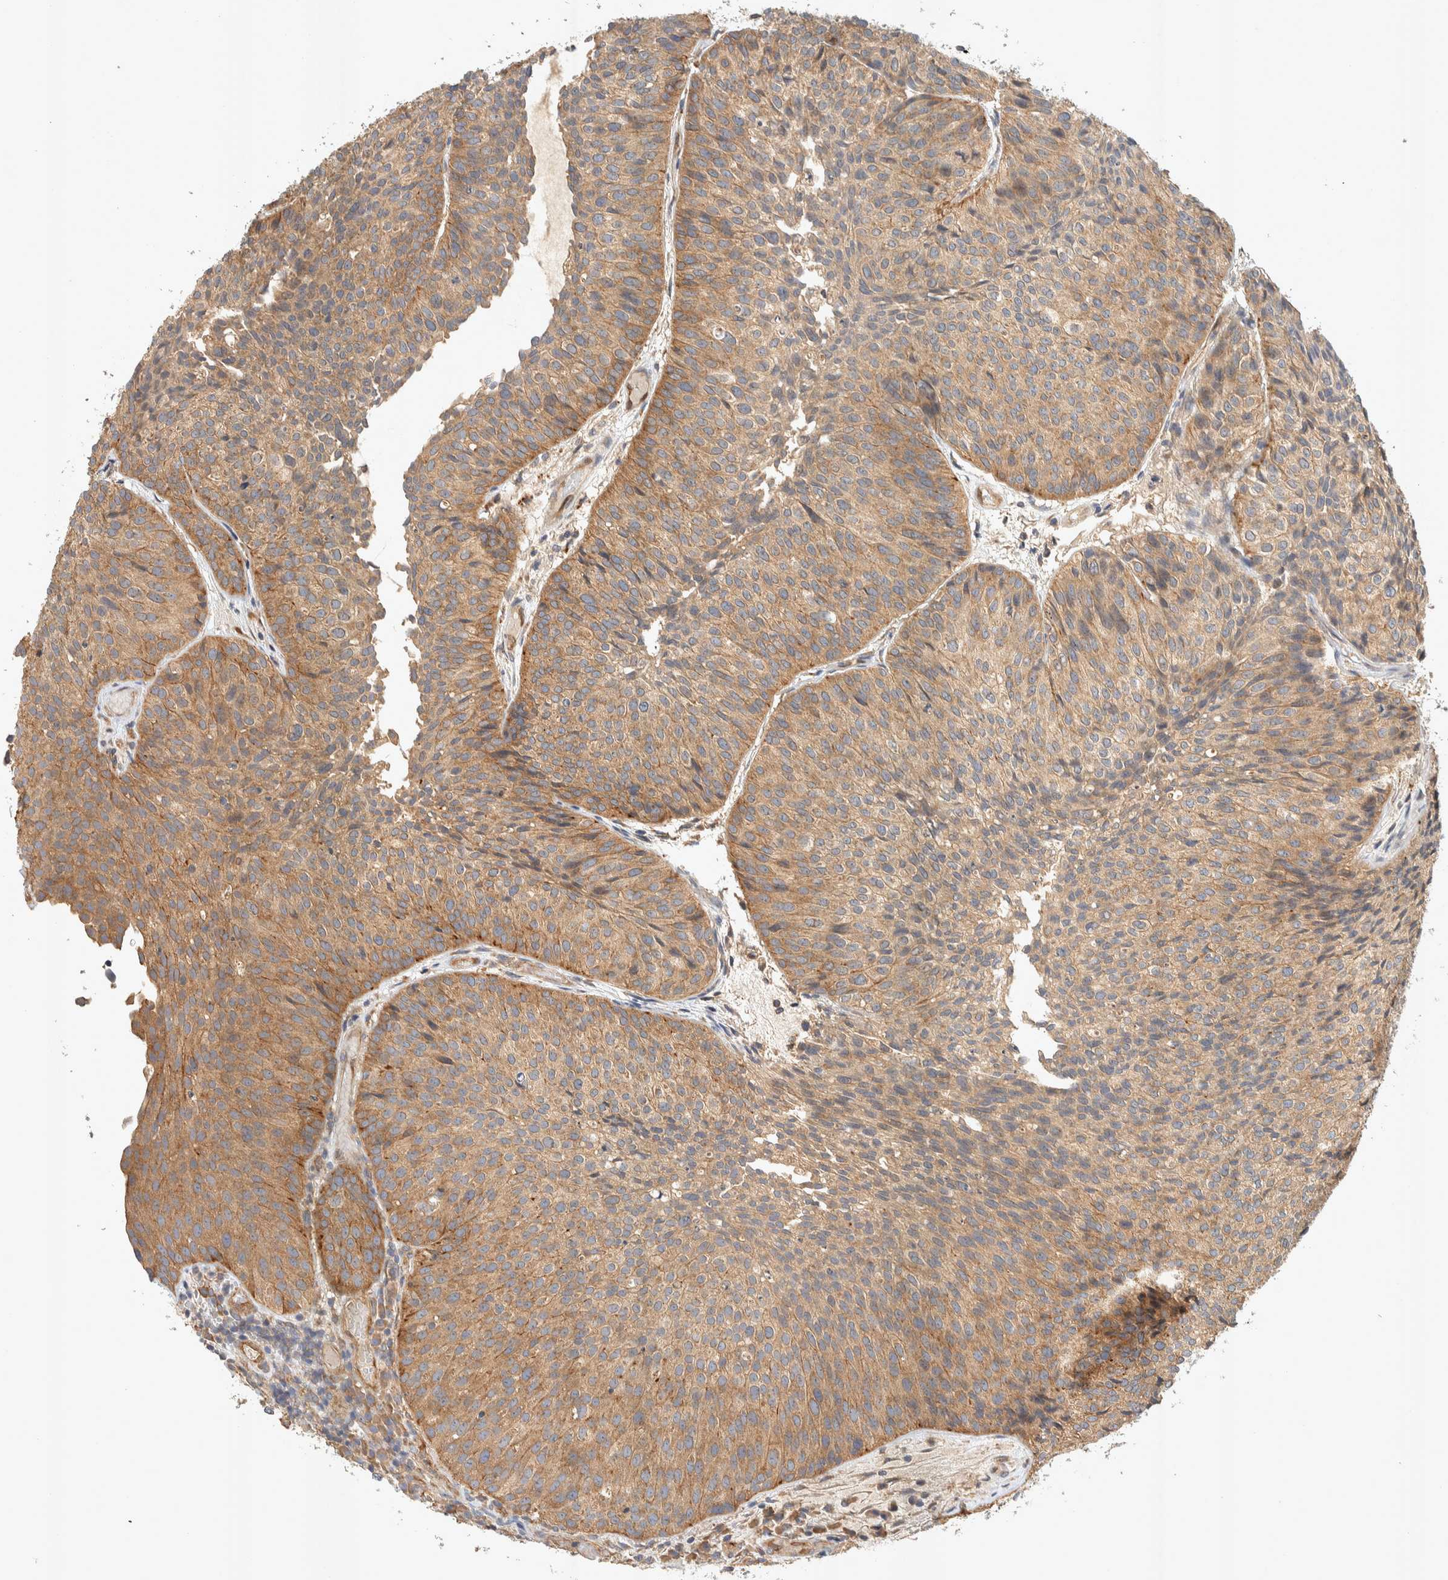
{"staining": {"intensity": "moderate", "quantity": ">75%", "location": "cytoplasmic/membranous"}, "tissue": "urothelial cancer", "cell_type": "Tumor cells", "image_type": "cancer", "snomed": [{"axis": "morphology", "description": "Urothelial carcinoma, Low grade"}, {"axis": "topography", "description": "Urinary bladder"}], "caption": "Protein positivity by immunohistochemistry exhibits moderate cytoplasmic/membranous expression in approximately >75% of tumor cells in urothelial cancer.", "gene": "PXK", "patient": {"sex": "male", "age": 86}}